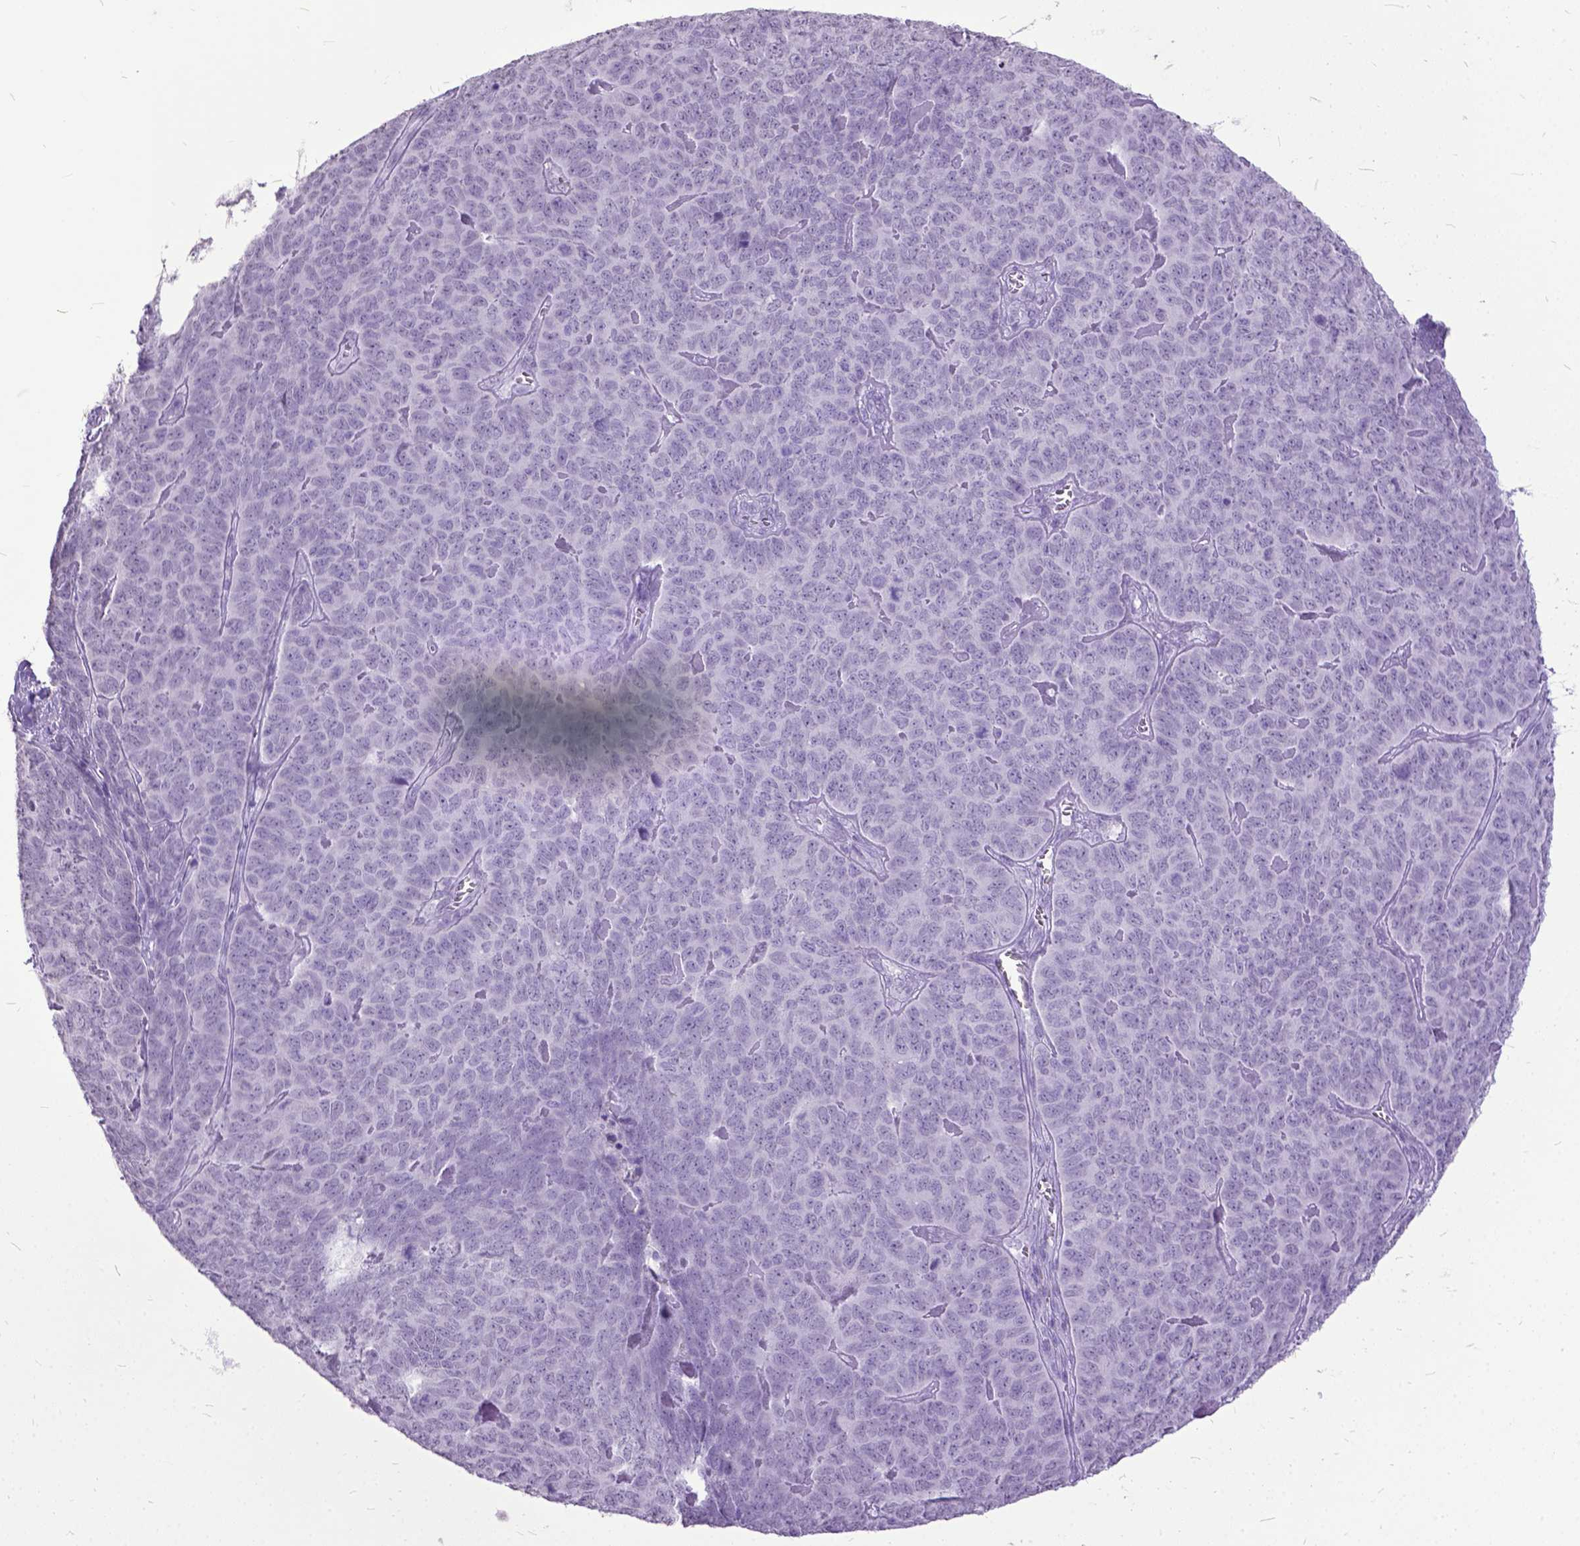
{"staining": {"intensity": "negative", "quantity": "none", "location": "none"}, "tissue": "skin cancer", "cell_type": "Tumor cells", "image_type": "cancer", "snomed": [{"axis": "morphology", "description": "Squamous cell carcinoma, NOS"}, {"axis": "topography", "description": "Skin"}, {"axis": "topography", "description": "Anal"}], "caption": "Immunohistochemistry image of neoplastic tissue: skin squamous cell carcinoma stained with DAB exhibits no significant protein staining in tumor cells.", "gene": "MARCHF10", "patient": {"sex": "female", "age": 51}}